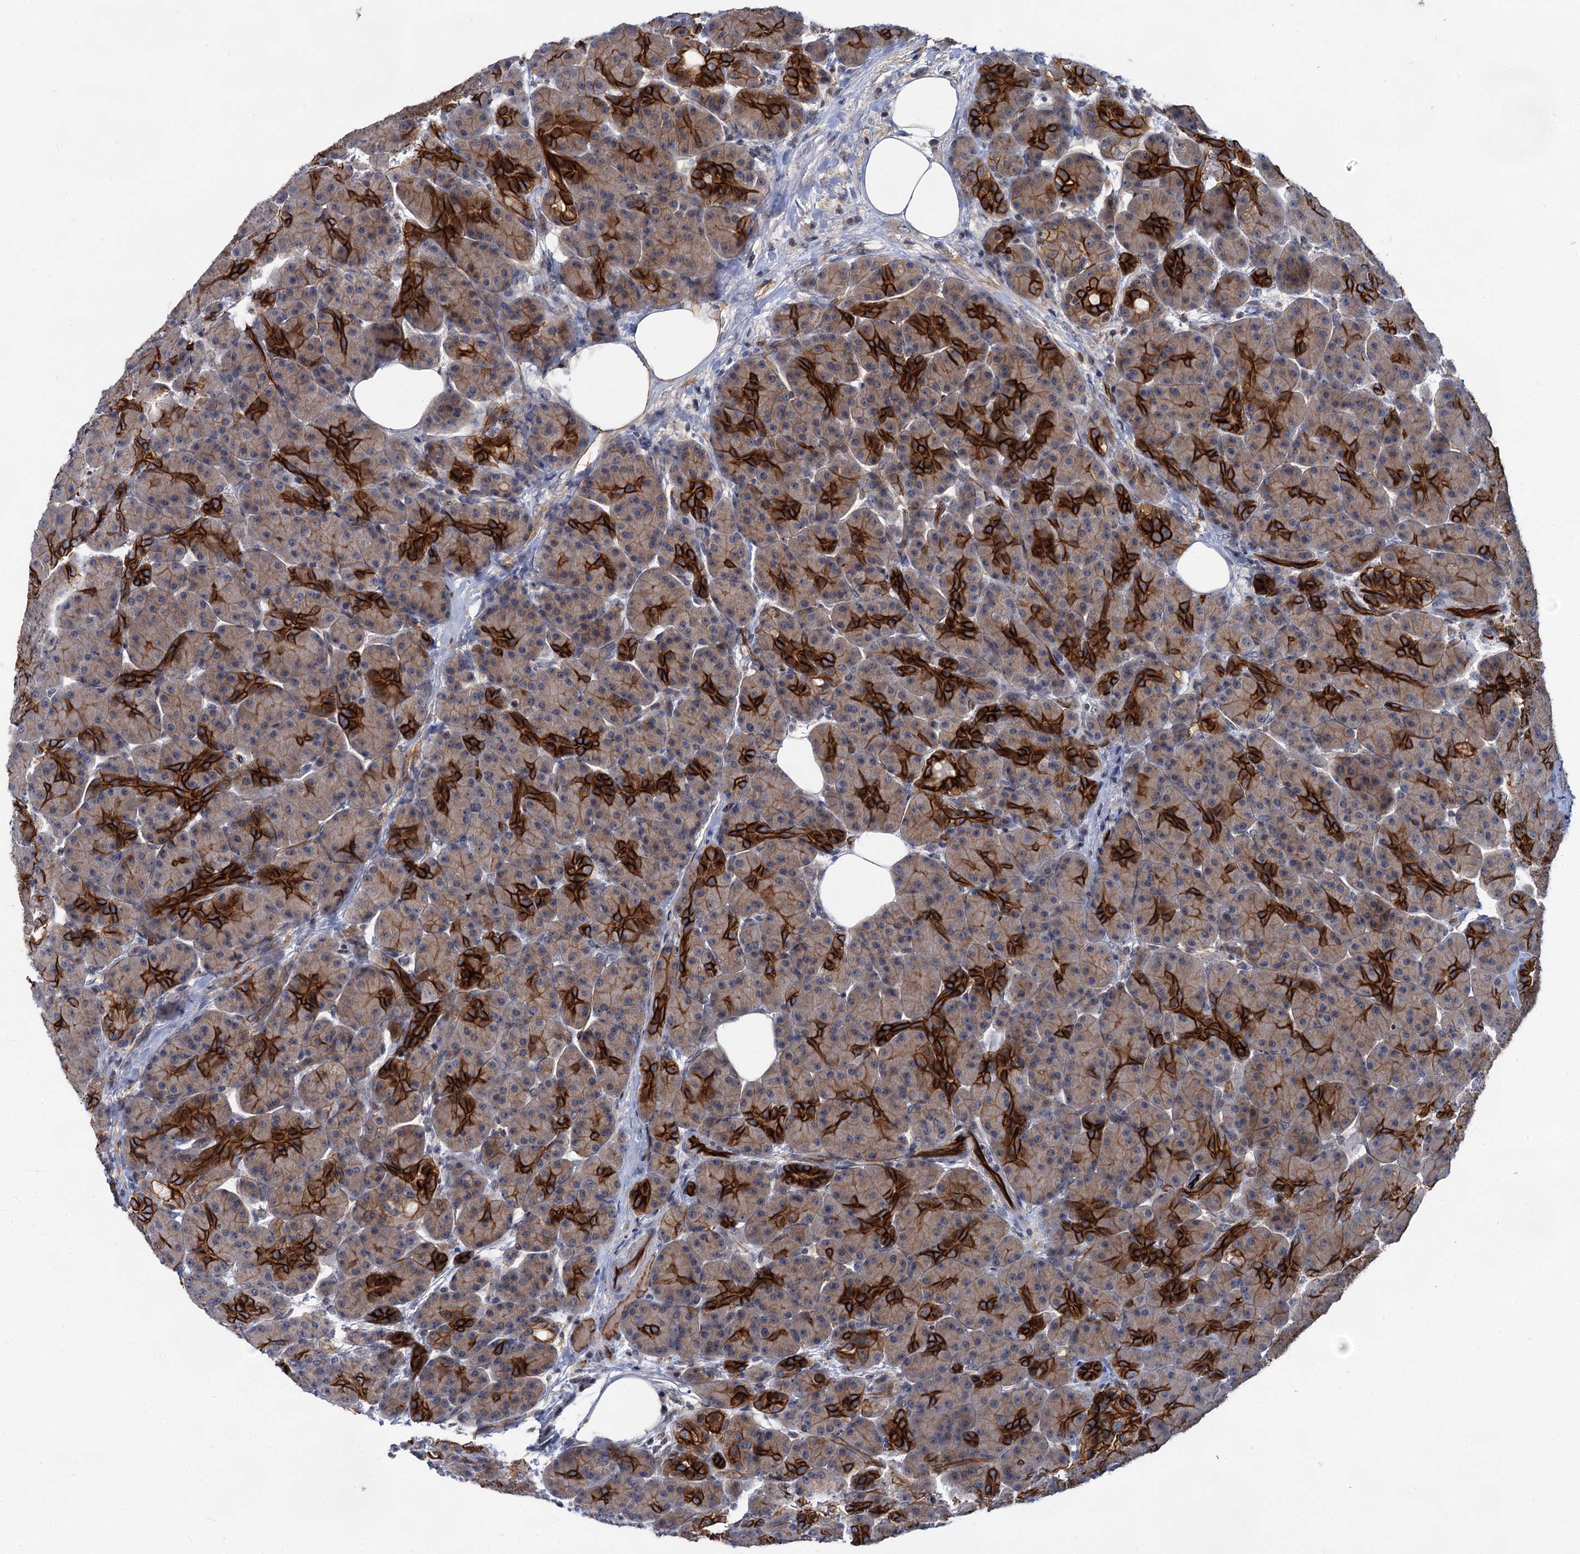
{"staining": {"intensity": "strong", "quantity": "25%-75%", "location": "cytoplasmic/membranous"}, "tissue": "pancreas", "cell_type": "Exocrine glandular cells", "image_type": "normal", "snomed": [{"axis": "morphology", "description": "Normal tissue, NOS"}, {"axis": "topography", "description": "Pancreas"}], "caption": "Immunohistochemistry (IHC) of normal human pancreas reveals high levels of strong cytoplasmic/membranous expression in about 25%-75% of exocrine glandular cells.", "gene": "ABLIM1", "patient": {"sex": "male", "age": 63}}